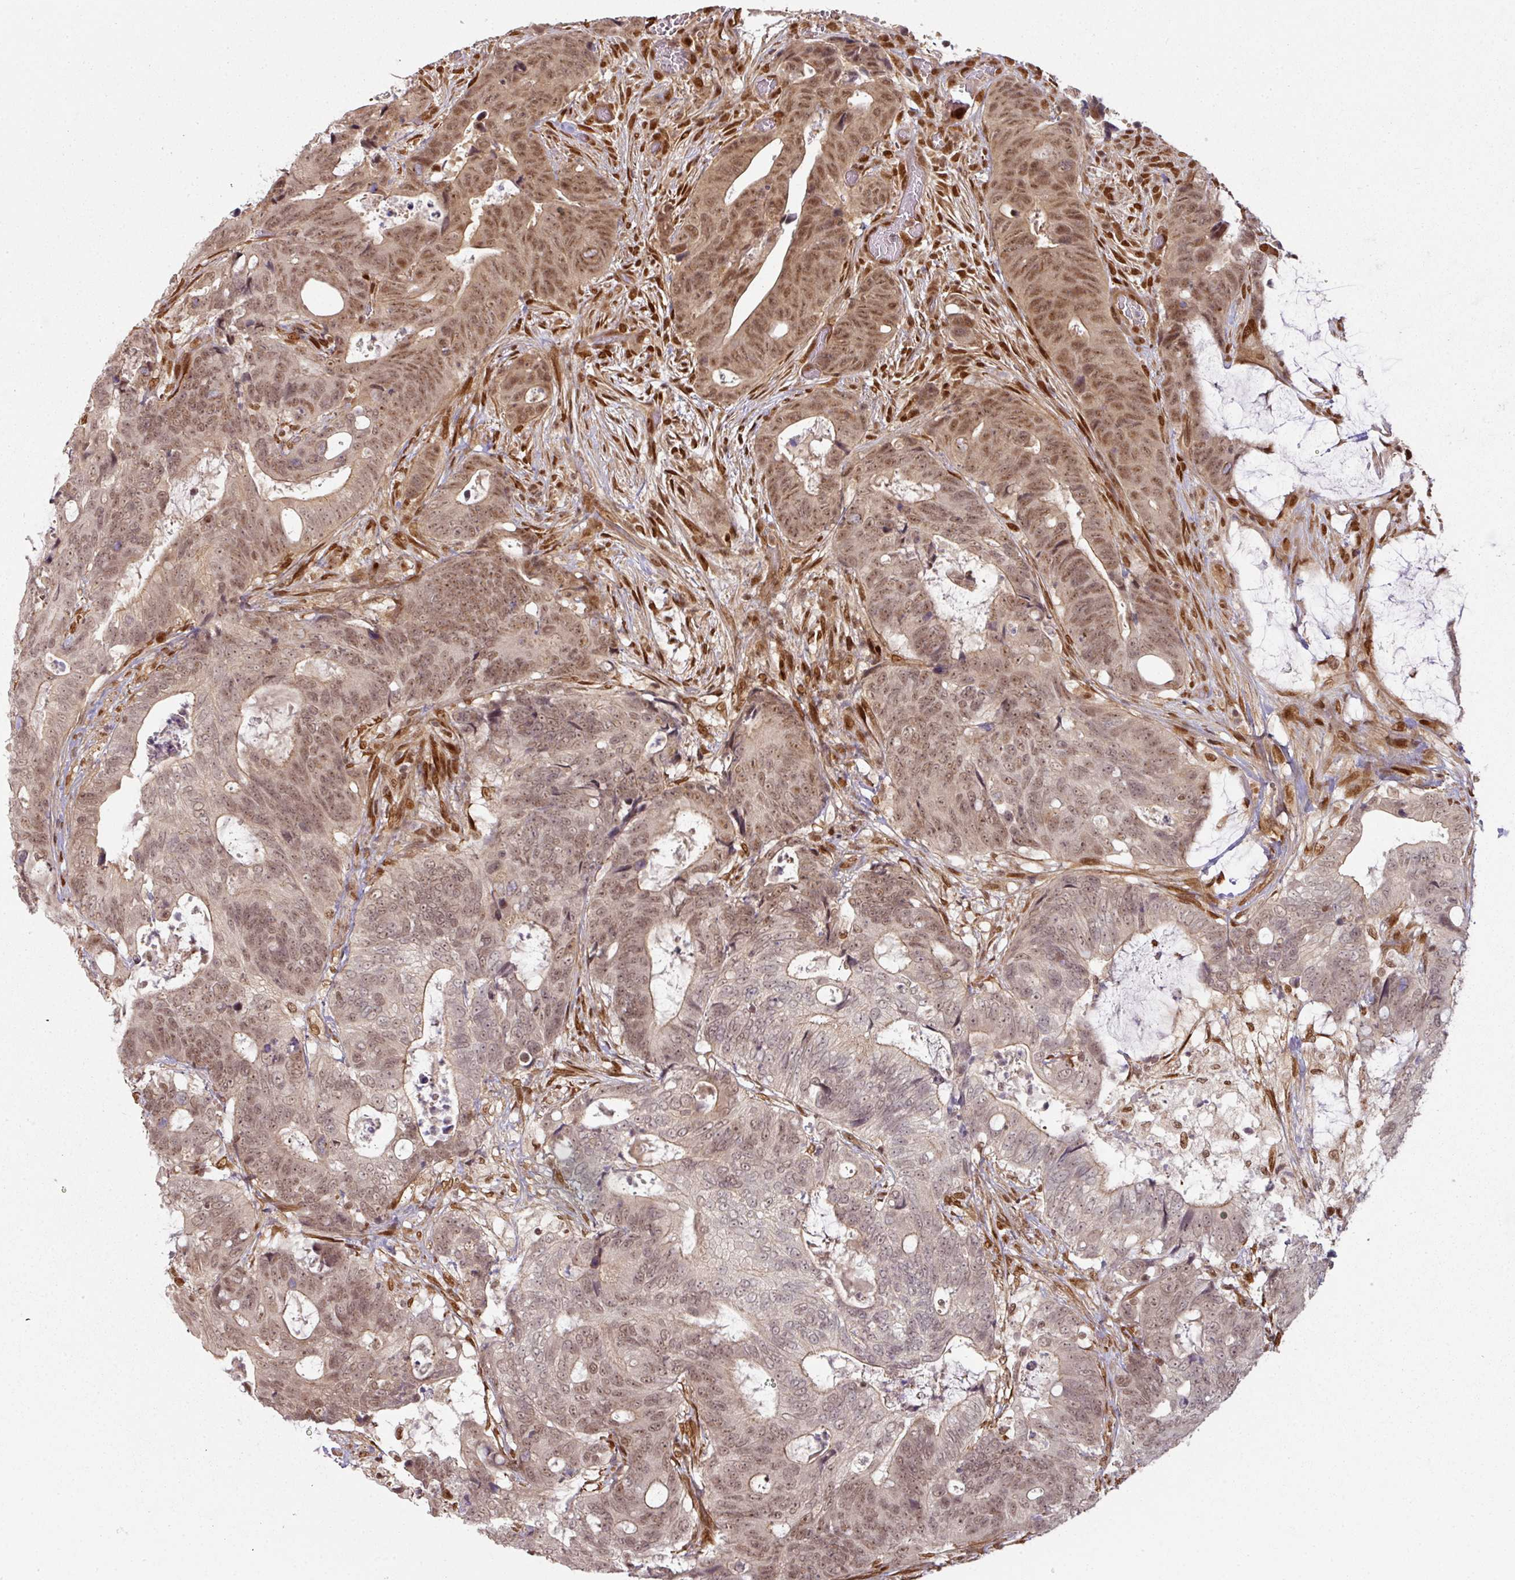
{"staining": {"intensity": "moderate", "quantity": ">75%", "location": "cytoplasmic/membranous,nuclear"}, "tissue": "colorectal cancer", "cell_type": "Tumor cells", "image_type": "cancer", "snomed": [{"axis": "morphology", "description": "Adenocarcinoma, NOS"}, {"axis": "topography", "description": "Colon"}], "caption": "IHC histopathology image of neoplastic tissue: human colorectal cancer stained using immunohistochemistry displays medium levels of moderate protein expression localized specifically in the cytoplasmic/membranous and nuclear of tumor cells, appearing as a cytoplasmic/membranous and nuclear brown color.", "gene": "SIK3", "patient": {"sex": "female", "age": 82}}